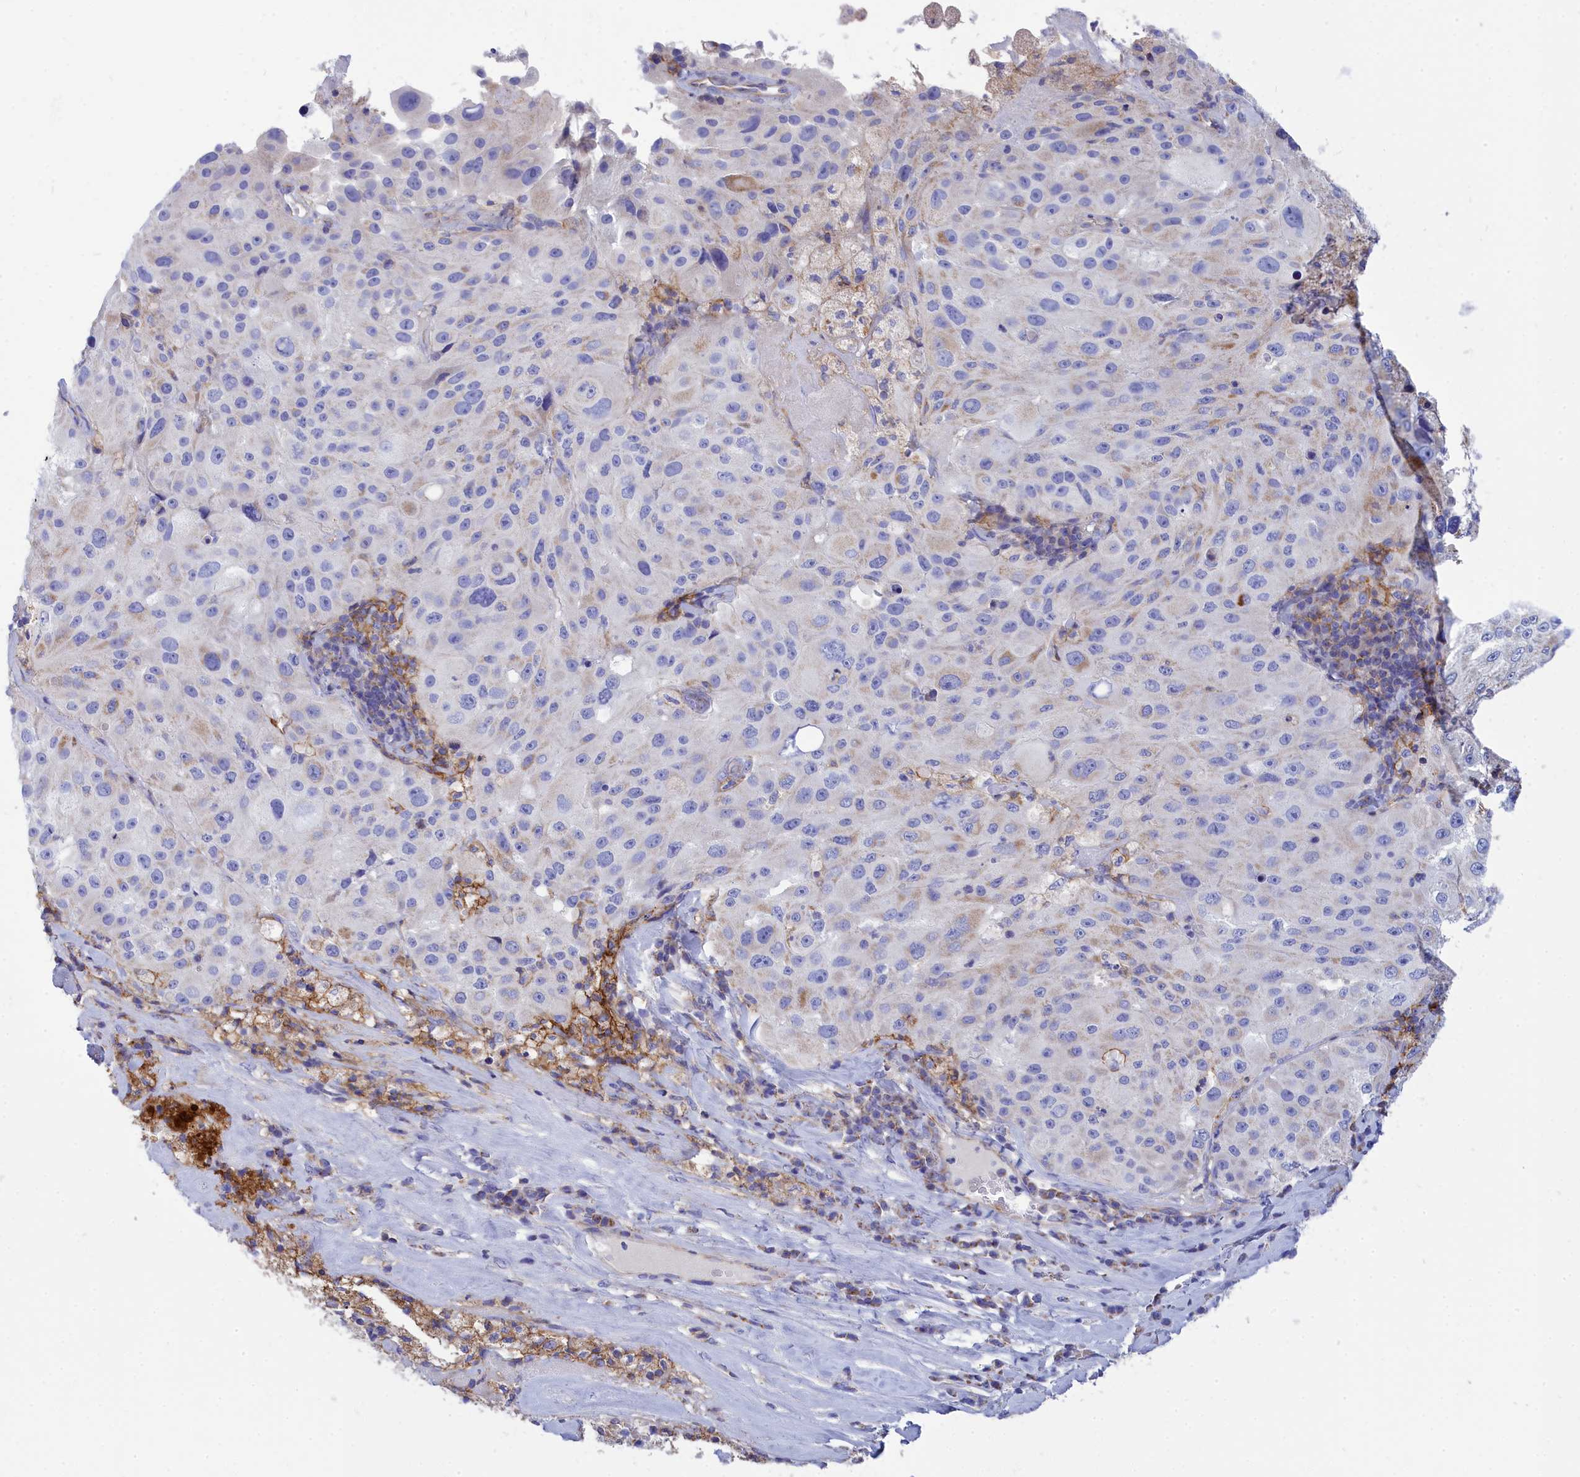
{"staining": {"intensity": "negative", "quantity": "none", "location": "none"}, "tissue": "melanoma", "cell_type": "Tumor cells", "image_type": "cancer", "snomed": [{"axis": "morphology", "description": "Malignant melanoma, Metastatic site"}, {"axis": "topography", "description": "Lymph node"}], "caption": "Tumor cells show no significant protein staining in malignant melanoma (metastatic site).", "gene": "CCRL2", "patient": {"sex": "male", "age": 62}}